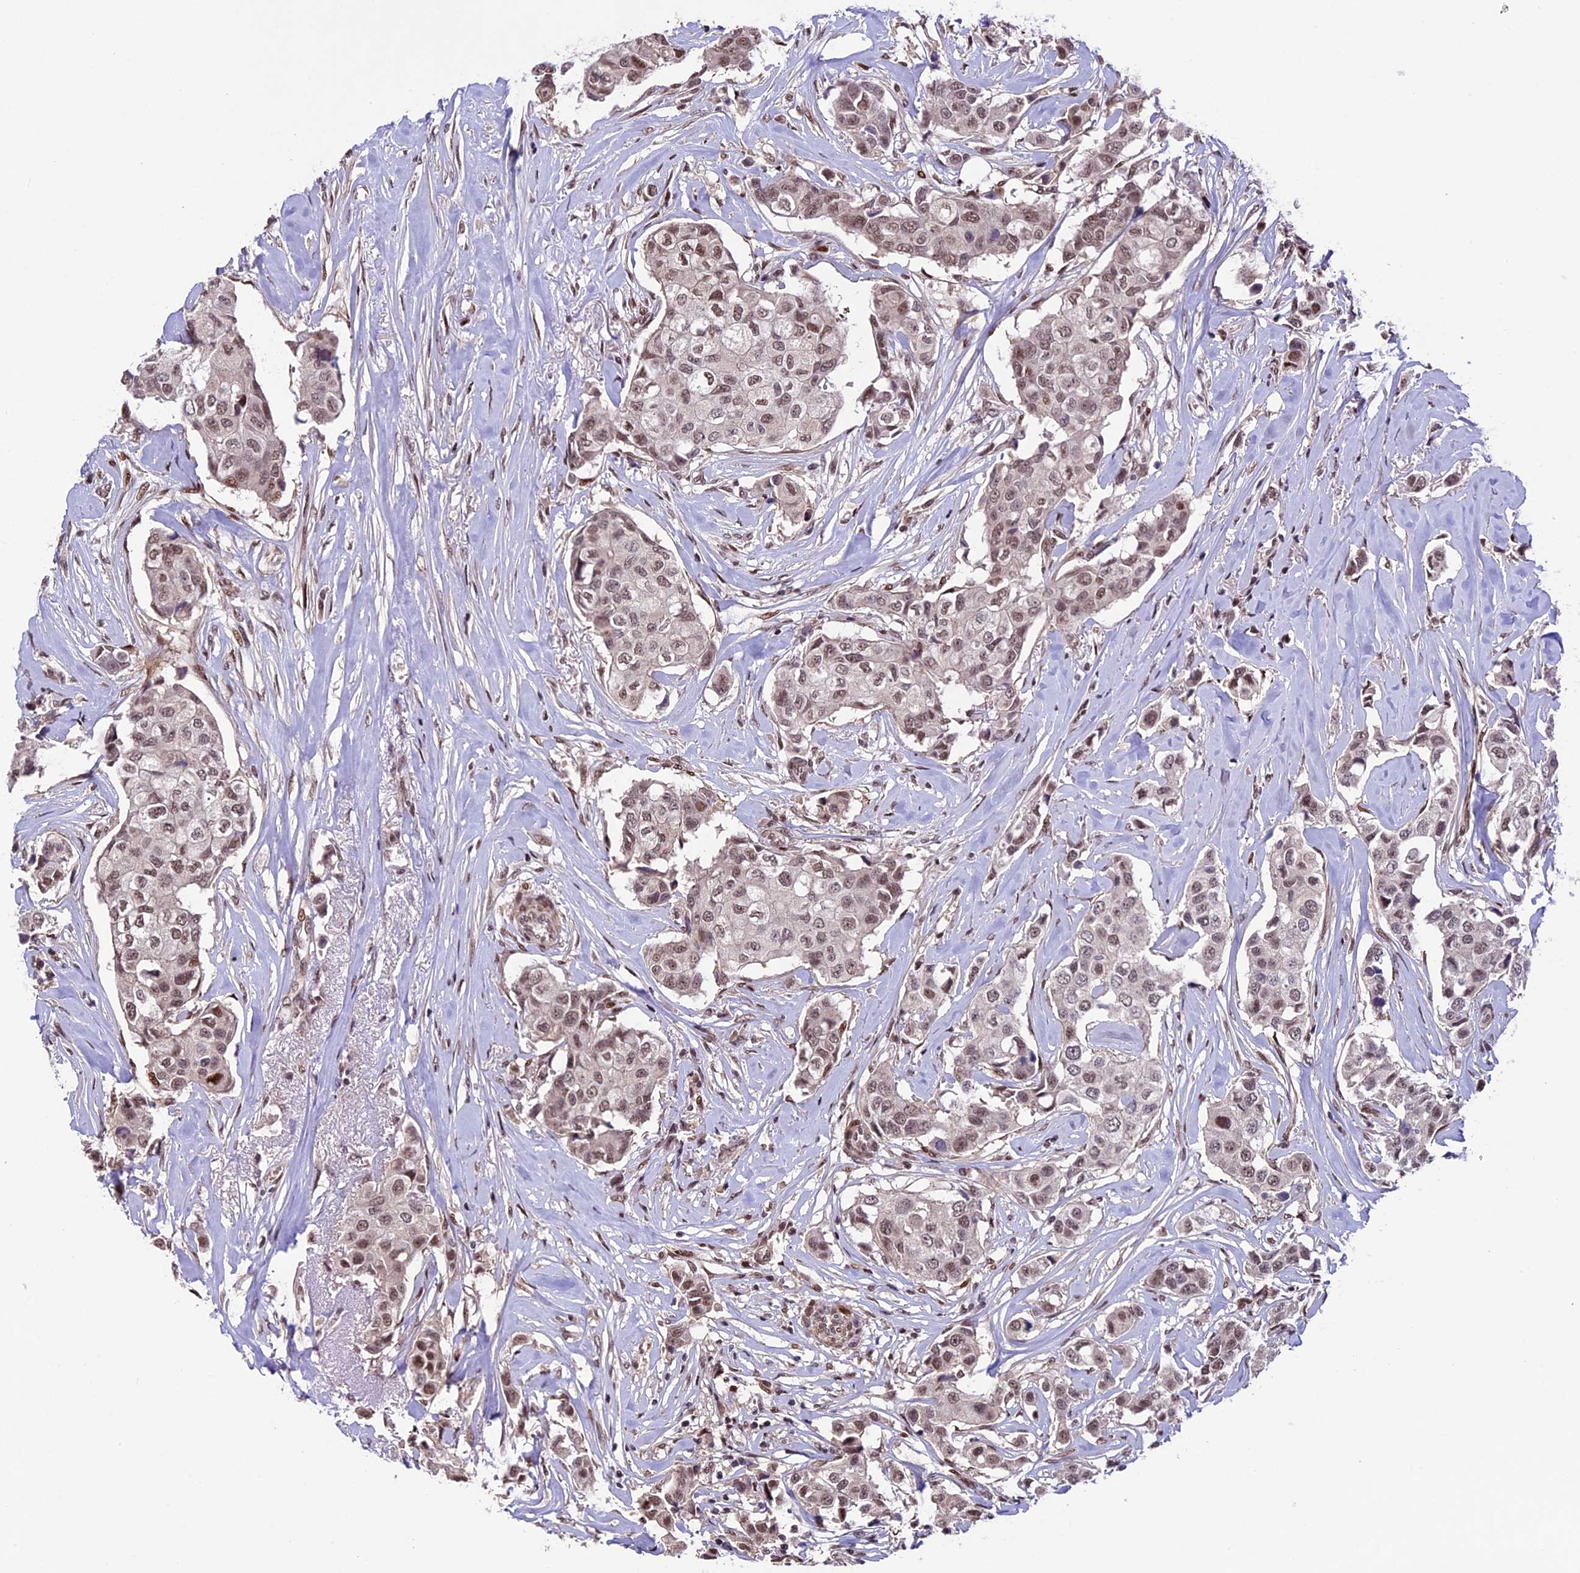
{"staining": {"intensity": "weak", "quantity": ">75%", "location": "nuclear"}, "tissue": "breast cancer", "cell_type": "Tumor cells", "image_type": "cancer", "snomed": [{"axis": "morphology", "description": "Duct carcinoma"}, {"axis": "topography", "description": "Breast"}], "caption": "High-power microscopy captured an immunohistochemistry micrograph of infiltrating ductal carcinoma (breast), revealing weak nuclear staining in approximately >75% of tumor cells.", "gene": "TCP11L2", "patient": {"sex": "female", "age": 80}}